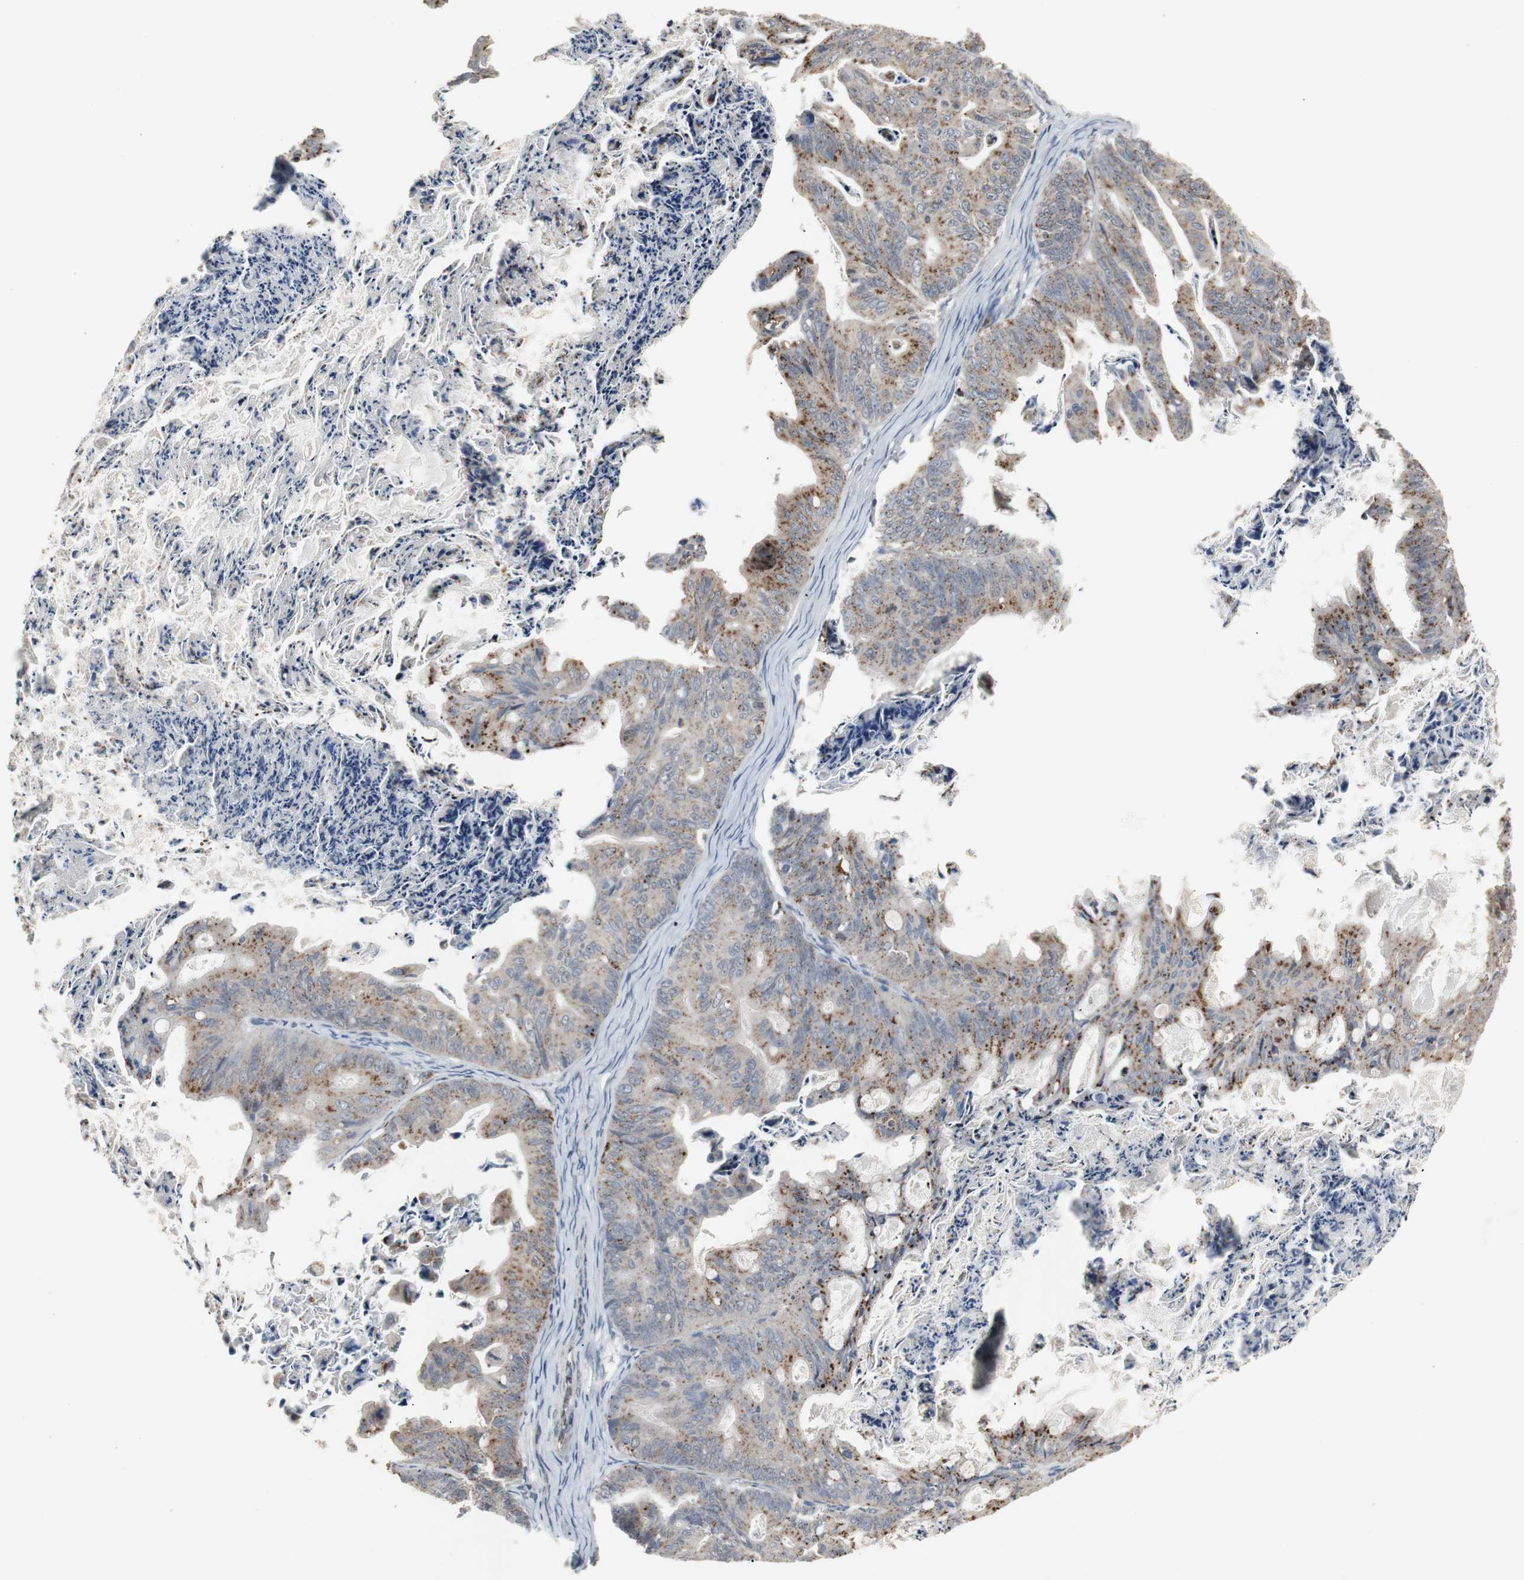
{"staining": {"intensity": "moderate", "quantity": "25%-75%", "location": "cytoplasmic/membranous"}, "tissue": "ovarian cancer", "cell_type": "Tumor cells", "image_type": "cancer", "snomed": [{"axis": "morphology", "description": "Cystadenocarcinoma, mucinous, NOS"}, {"axis": "topography", "description": "Ovary"}], "caption": "Tumor cells display medium levels of moderate cytoplasmic/membranous positivity in about 25%-75% of cells in ovarian mucinous cystadenocarcinoma. The protein is stained brown, and the nuclei are stained in blue (DAB IHC with brightfield microscopy, high magnification).", "gene": "GBA1", "patient": {"sex": "female", "age": 36}}